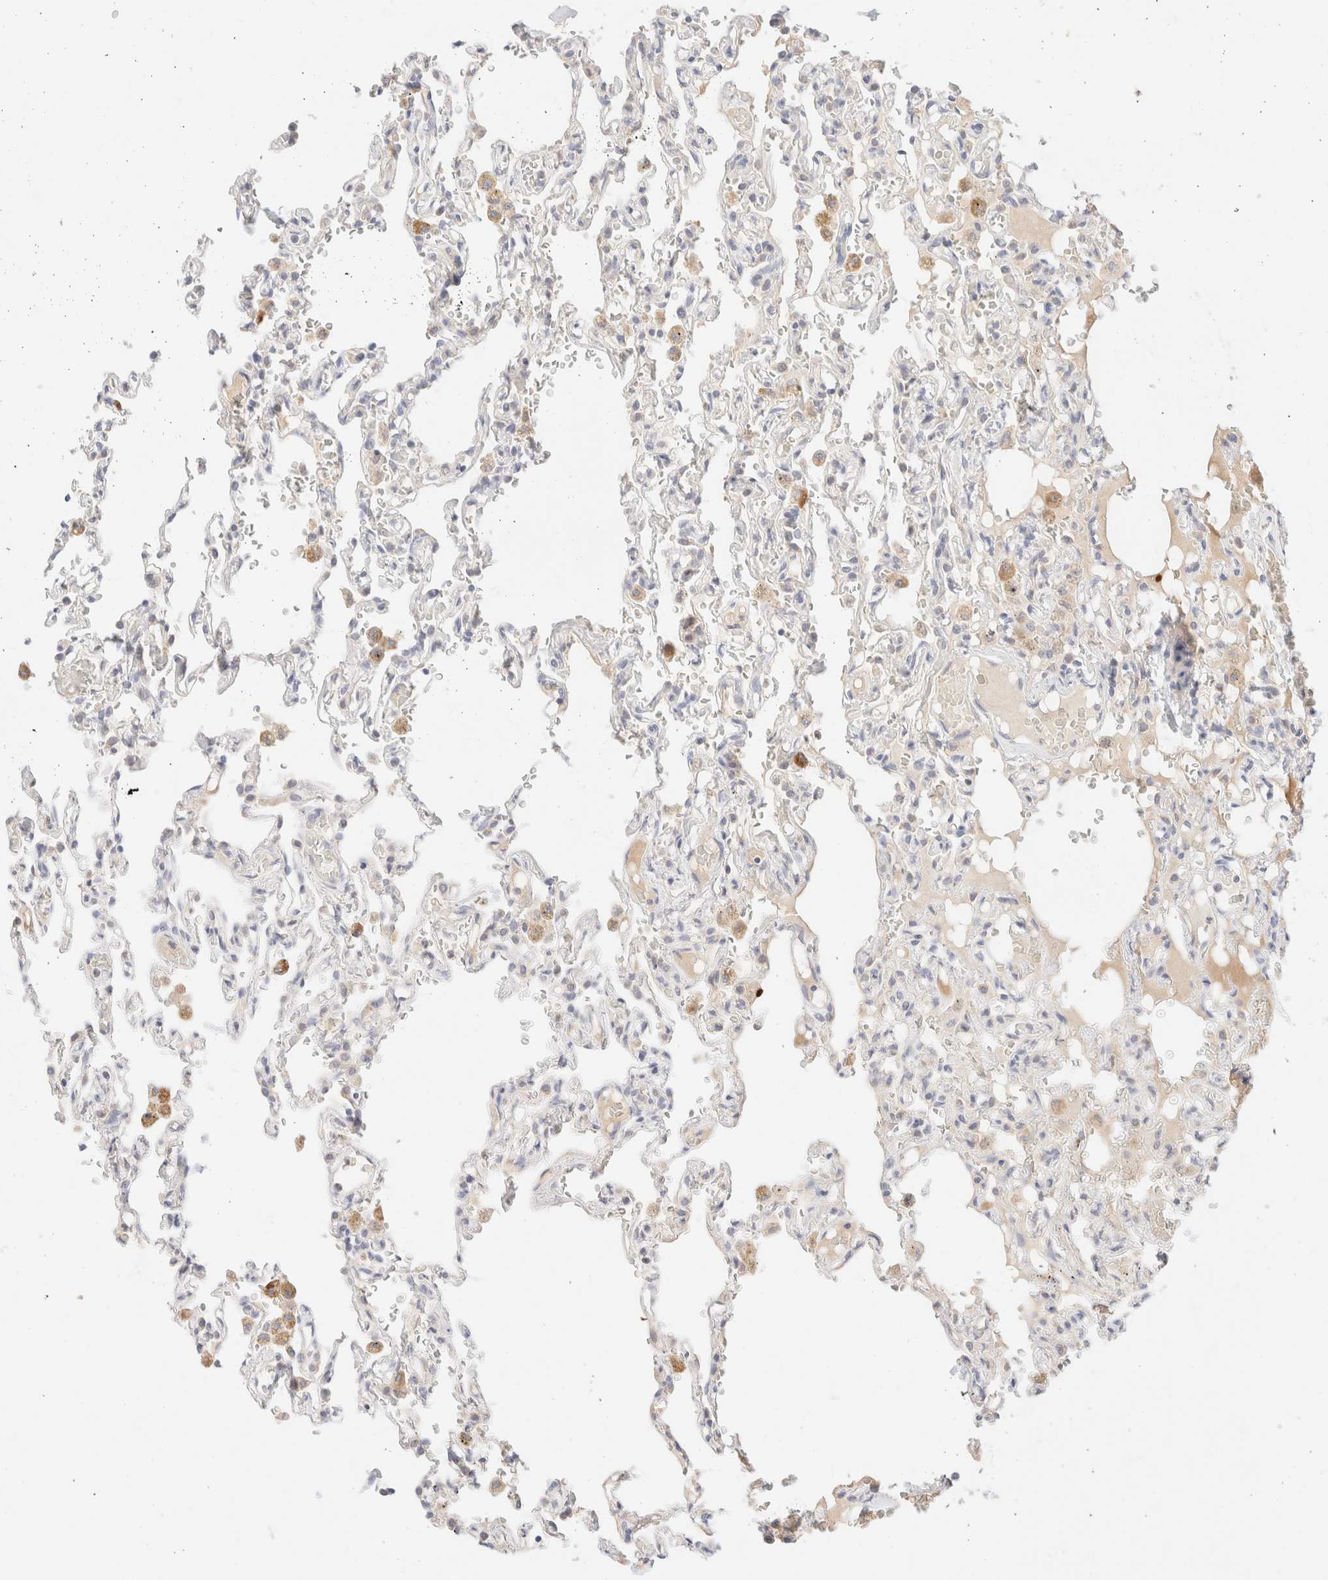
{"staining": {"intensity": "negative", "quantity": "none", "location": "none"}, "tissue": "lung", "cell_type": "Alveolar cells", "image_type": "normal", "snomed": [{"axis": "morphology", "description": "Normal tissue, NOS"}, {"axis": "topography", "description": "Lung"}], "caption": "A high-resolution photomicrograph shows immunohistochemistry staining of benign lung, which demonstrates no significant staining in alveolar cells.", "gene": "SNTB1", "patient": {"sex": "male", "age": 21}}